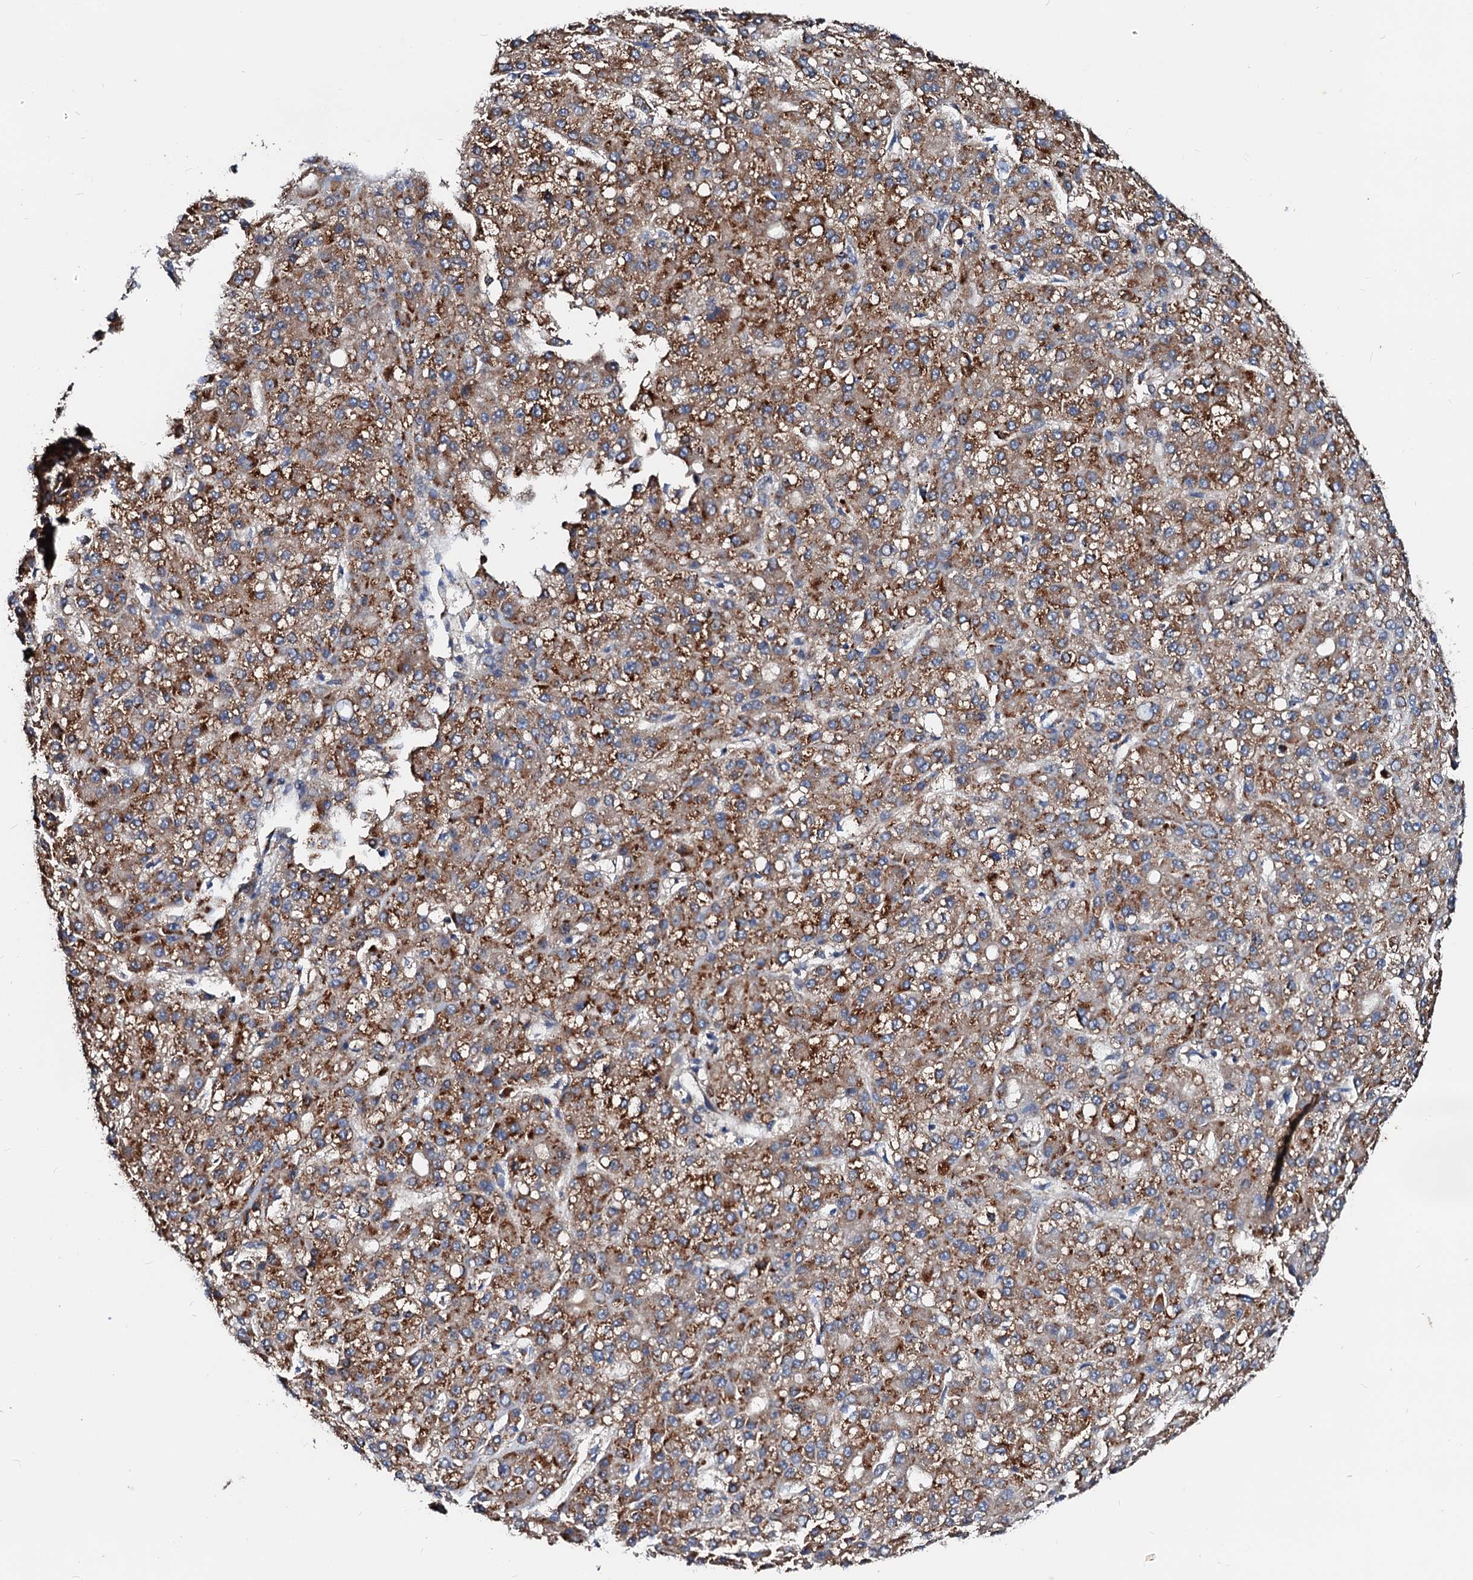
{"staining": {"intensity": "moderate", "quantity": ">75%", "location": "cytoplasmic/membranous"}, "tissue": "liver cancer", "cell_type": "Tumor cells", "image_type": "cancer", "snomed": [{"axis": "morphology", "description": "Carcinoma, Hepatocellular, NOS"}, {"axis": "topography", "description": "Liver"}], "caption": "Immunohistochemistry (IHC) photomicrograph of human liver cancer stained for a protein (brown), which exhibits medium levels of moderate cytoplasmic/membranous positivity in about >75% of tumor cells.", "gene": "FIBIN", "patient": {"sex": "male", "age": 67}}